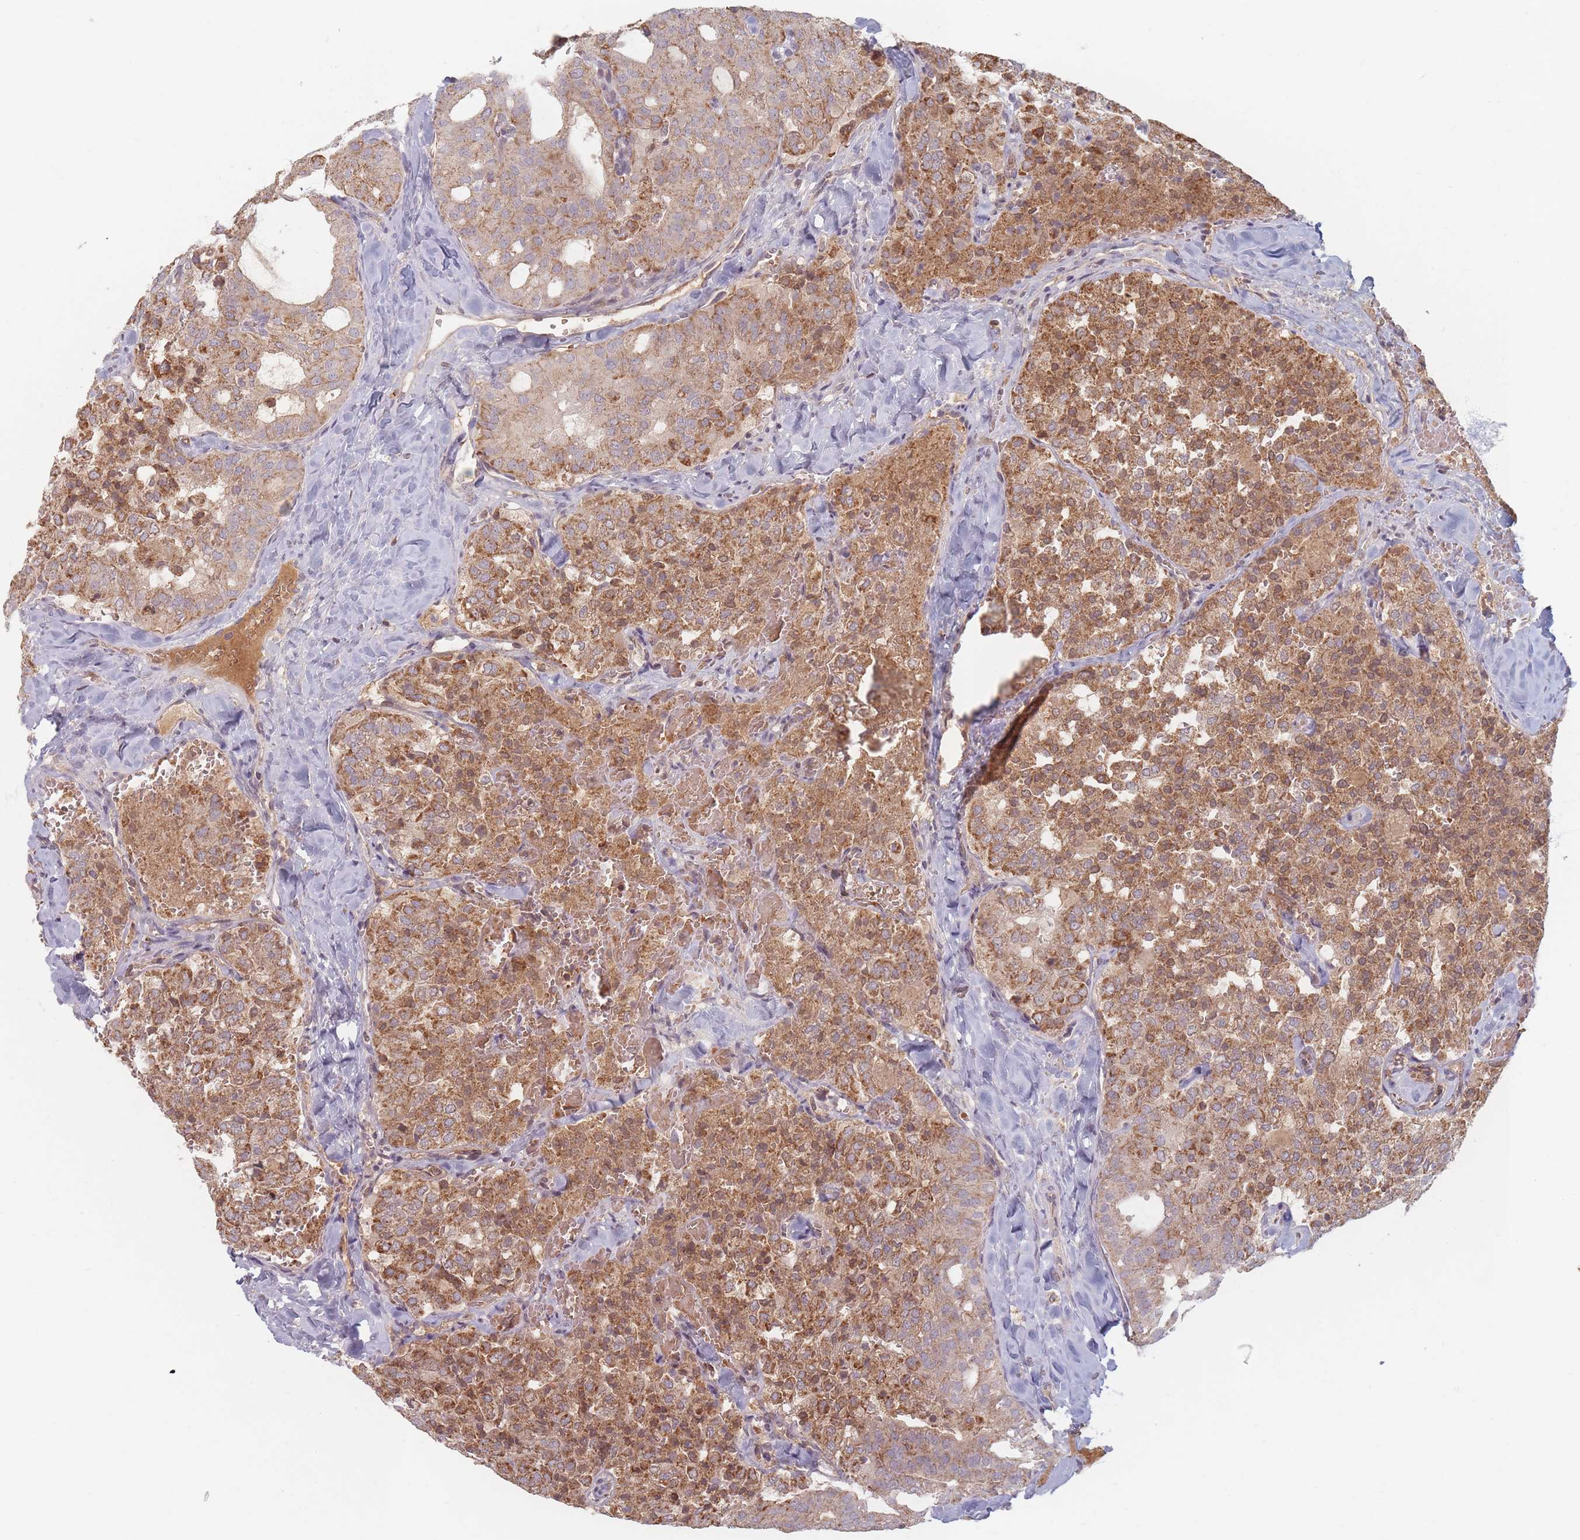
{"staining": {"intensity": "moderate", "quantity": ">75%", "location": "cytoplasmic/membranous"}, "tissue": "thyroid cancer", "cell_type": "Tumor cells", "image_type": "cancer", "snomed": [{"axis": "morphology", "description": "Follicular adenoma carcinoma, NOS"}, {"axis": "topography", "description": "Thyroid gland"}], "caption": "Human thyroid cancer stained with a protein marker demonstrates moderate staining in tumor cells.", "gene": "OR2M4", "patient": {"sex": "male", "age": 75}}